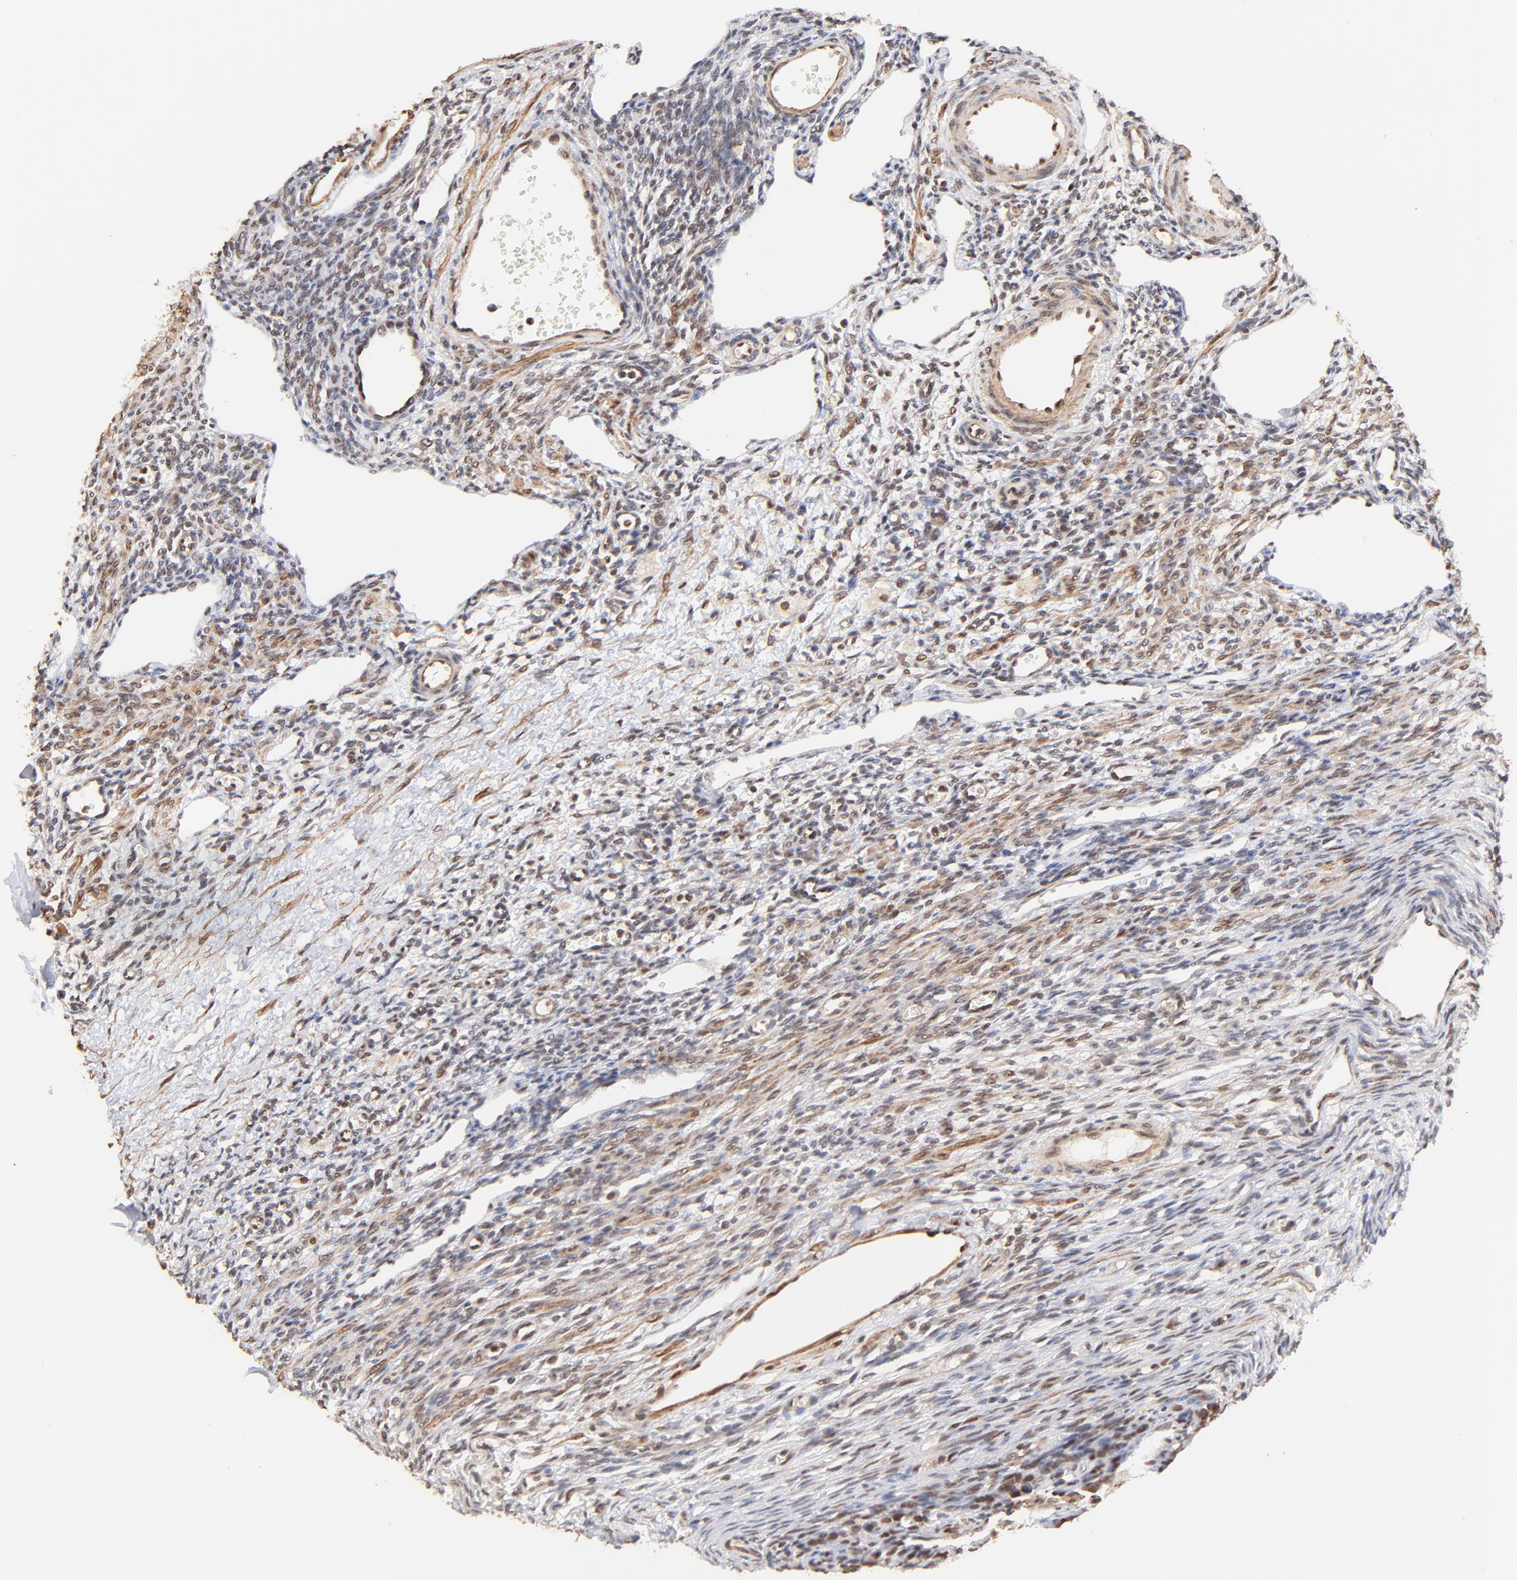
{"staining": {"intensity": "weak", "quantity": "25%-75%", "location": "cytoplasmic/membranous,nuclear"}, "tissue": "ovary", "cell_type": "Ovarian stroma cells", "image_type": "normal", "snomed": [{"axis": "morphology", "description": "Normal tissue, NOS"}, {"axis": "topography", "description": "Ovary"}], "caption": "Immunohistochemistry of normal human ovary reveals low levels of weak cytoplasmic/membranous,nuclear staining in about 25%-75% of ovarian stroma cells.", "gene": "ZFP92", "patient": {"sex": "female", "age": 33}}